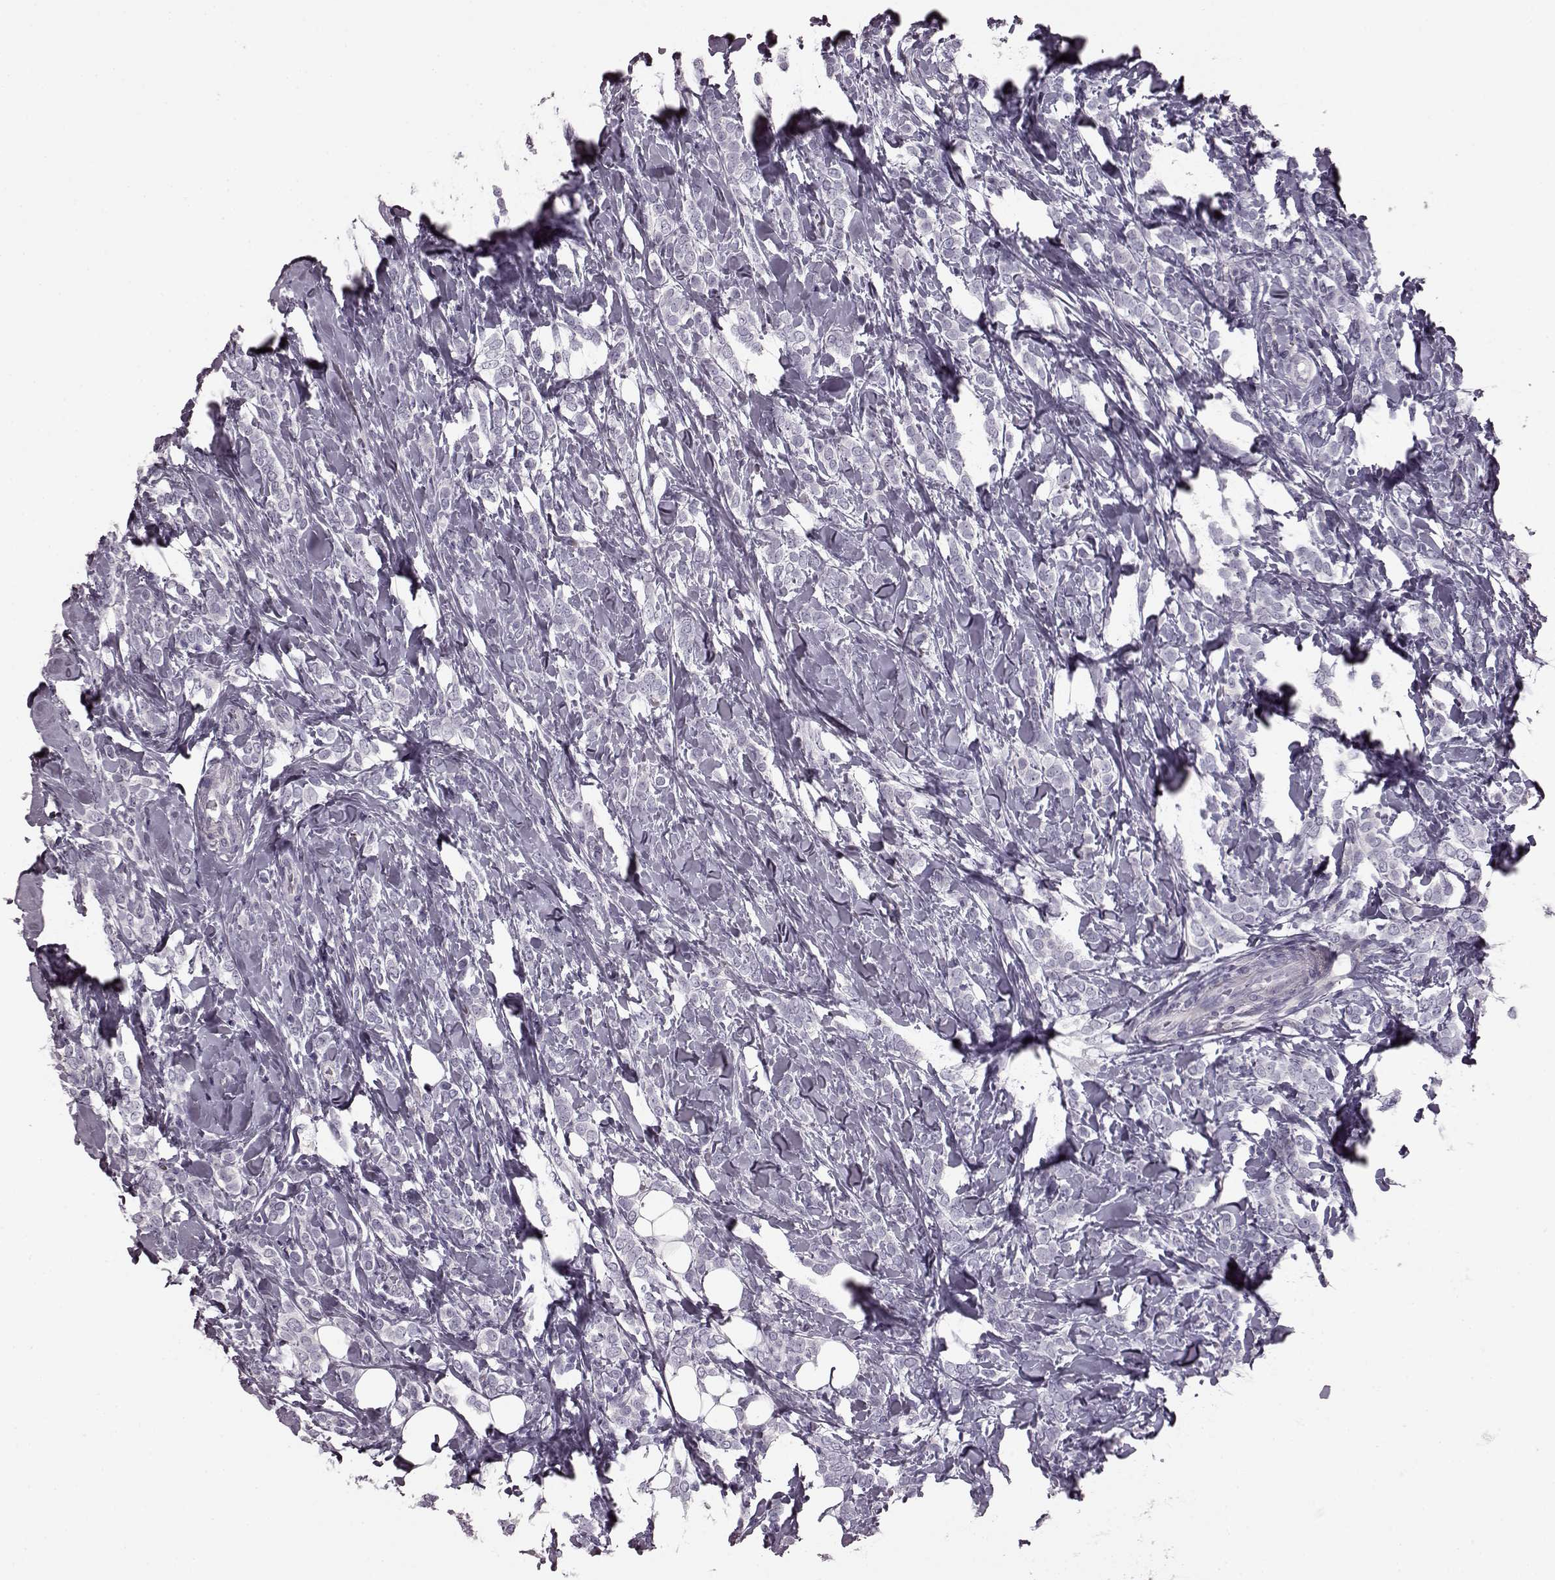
{"staining": {"intensity": "negative", "quantity": "none", "location": "none"}, "tissue": "breast cancer", "cell_type": "Tumor cells", "image_type": "cancer", "snomed": [{"axis": "morphology", "description": "Lobular carcinoma"}, {"axis": "topography", "description": "Breast"}], "caption": "The histopathology image reveals no significant positivity in tumor cells of lobular carcinoma (breast). (DAB (3,3'-diaminobenzidine) immunohistochemistry (IHC) with hematoxylin counter stain).", "gene": "SNTG1", "patient": {"sex": "female", "age": 49}}